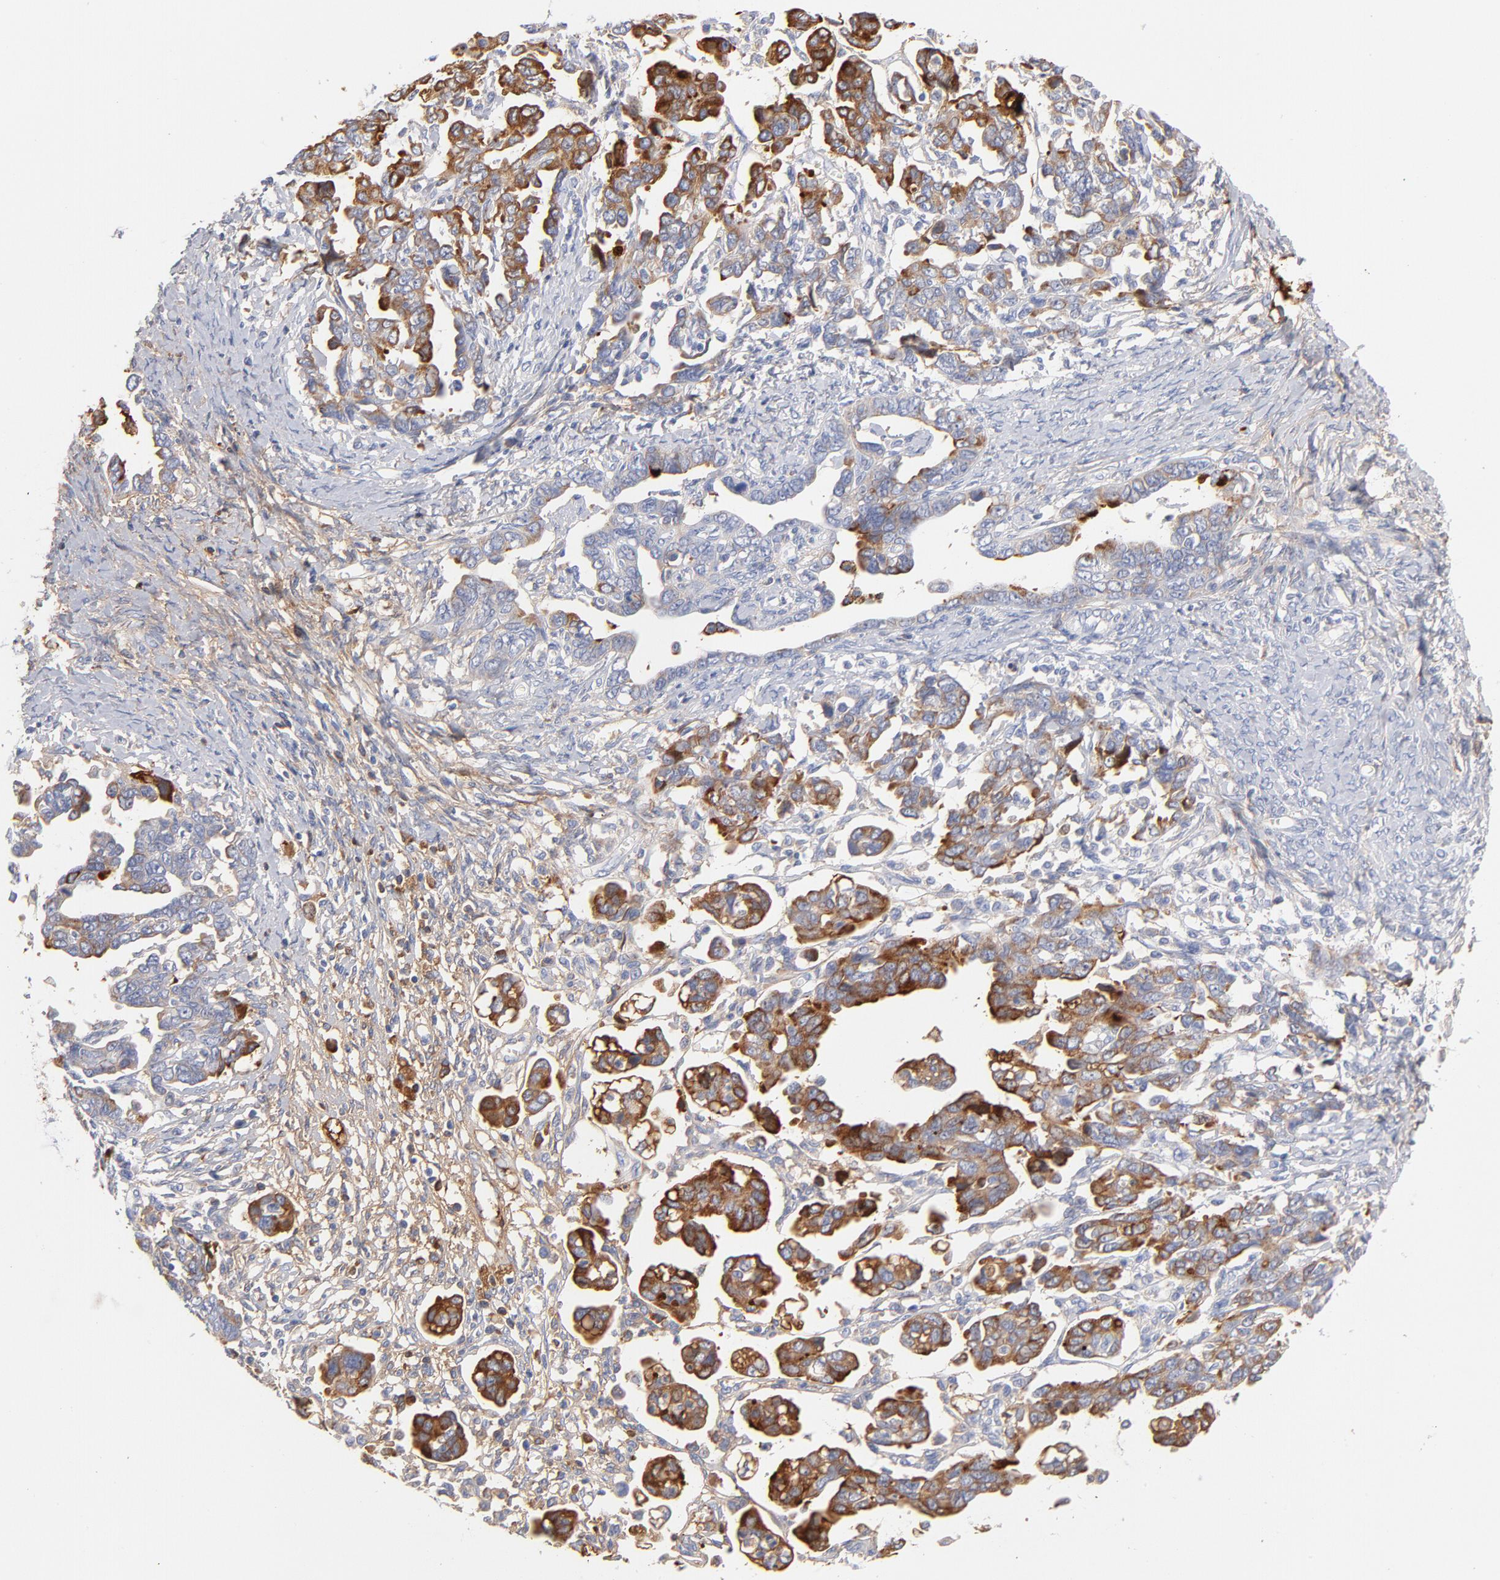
{"staining": {"intensity": "moderate", "quantity": "25%-75%", "location": "cytoplasmic/membranous"}, "tissue": "ovarian cancer", "cell_type": "Tumor cells", "image_type": "cancer", "snomed": [{"axis": "morphology", "description": "Cystadenocarcinoma, serous, NOS"}, {"axis": "topography", "description": "Ovary"}], "caption": "This image reveals immunohistochemistry (IHC) staining of serous cystadenocarcinoma (ovarian), with medium moderate cytoplasmic/membranous expression in about 25%-75% of tumor cells.", "gene": "C3", "patient": {"sex": "female", "age": 69}}